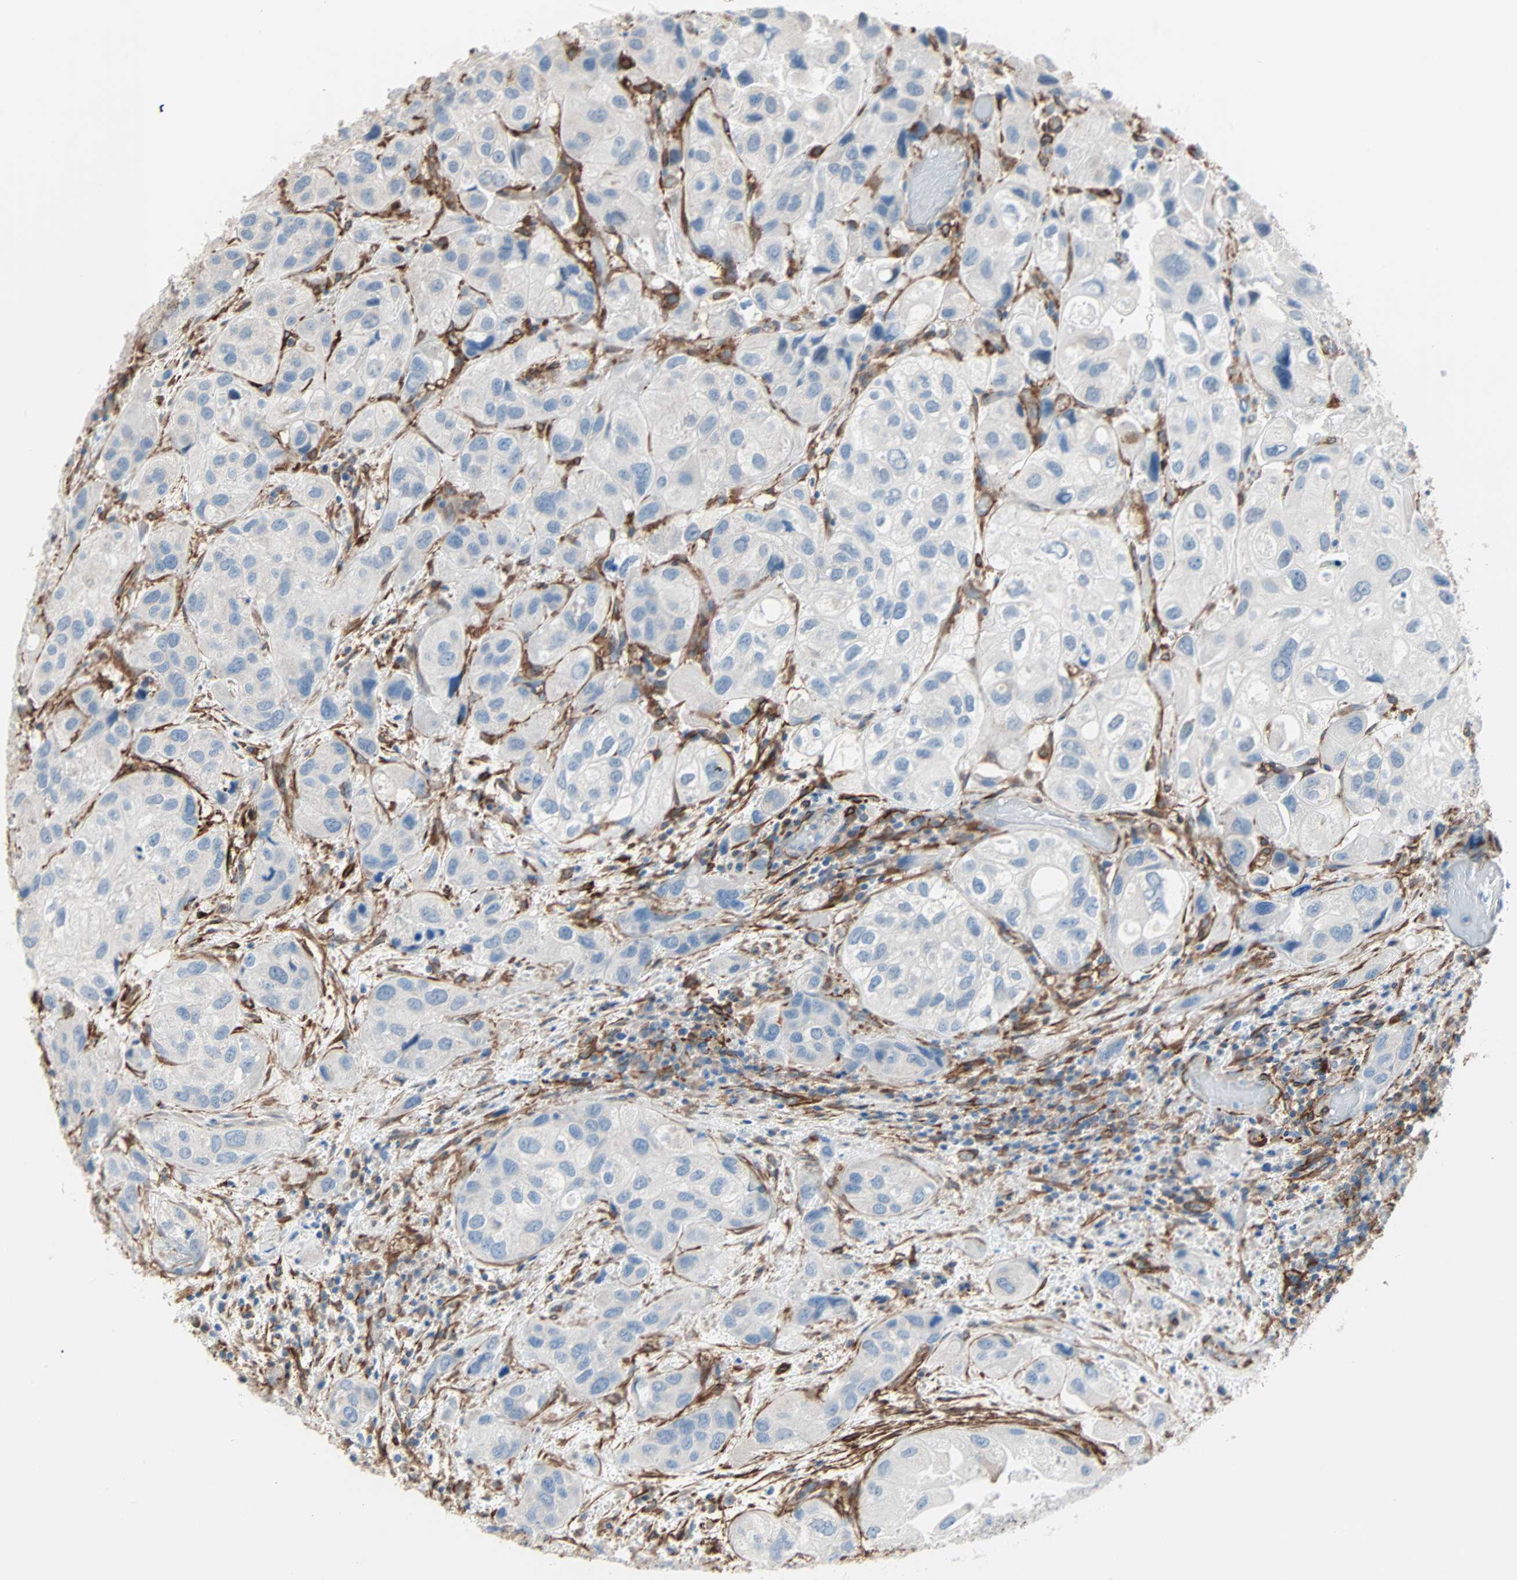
{"staining": {"intensity": "negative", "quantity": "none", "location": "none"}, "tissue": "urothelial cancer", "cell_type": "Tumor cells", "image_type": "cancer", "snomed": [{"axis": "morphology", "description": "Urothelial carcinoma, High grade"}, {"axis": "topography", "description": "Urinary bladder"}], "caption": "A high-resolution photomicrograph shows IHC staining of urothelial cancer, which exhibits no significant expression in tumor cells. (DAB IHC with hematoxylin counter stain).", "gene": "EPB41L2", "patient": {"sex": "female", "age": 64}}